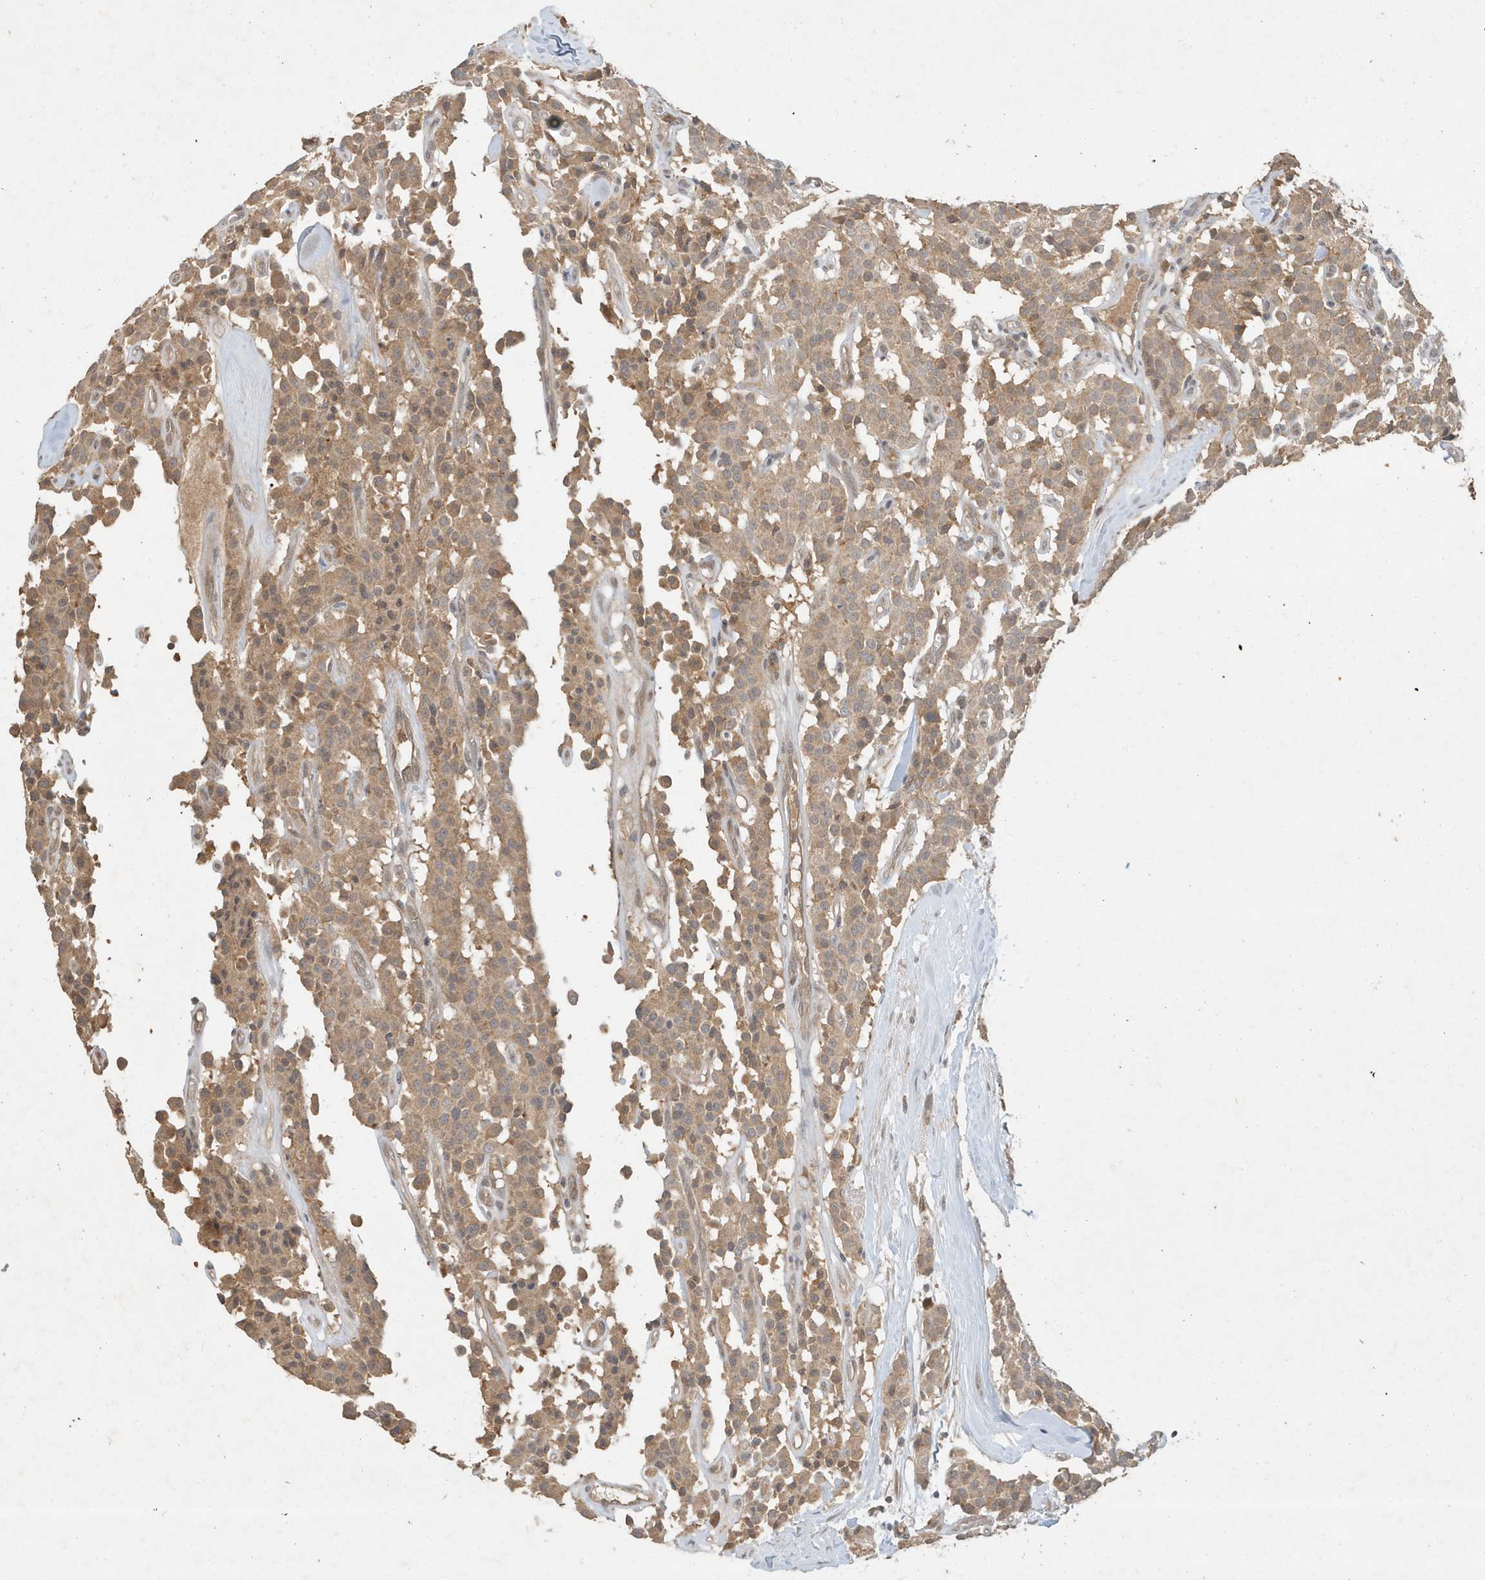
{"staining": {"intensity": "weak", "quantity": ">75%", "location": "cytoplasmic/membranous"}, "tissue": "carcinoid", "cell_type": "Tumor cells", "image_type": "cancer", "snomed": [{"axis": "morphology", "description": "Carcinoid, malignant, NOS"}, {"axis": "topography", "description": "Lung"}], "caption": "Malignant carcinoid stained with a brown dye reveals weak cytoplasmic/membranous positive staining in about >75% of tumor cells.", "gene": "ABCB9", "patient": {"sex": "male", "age": 30}}